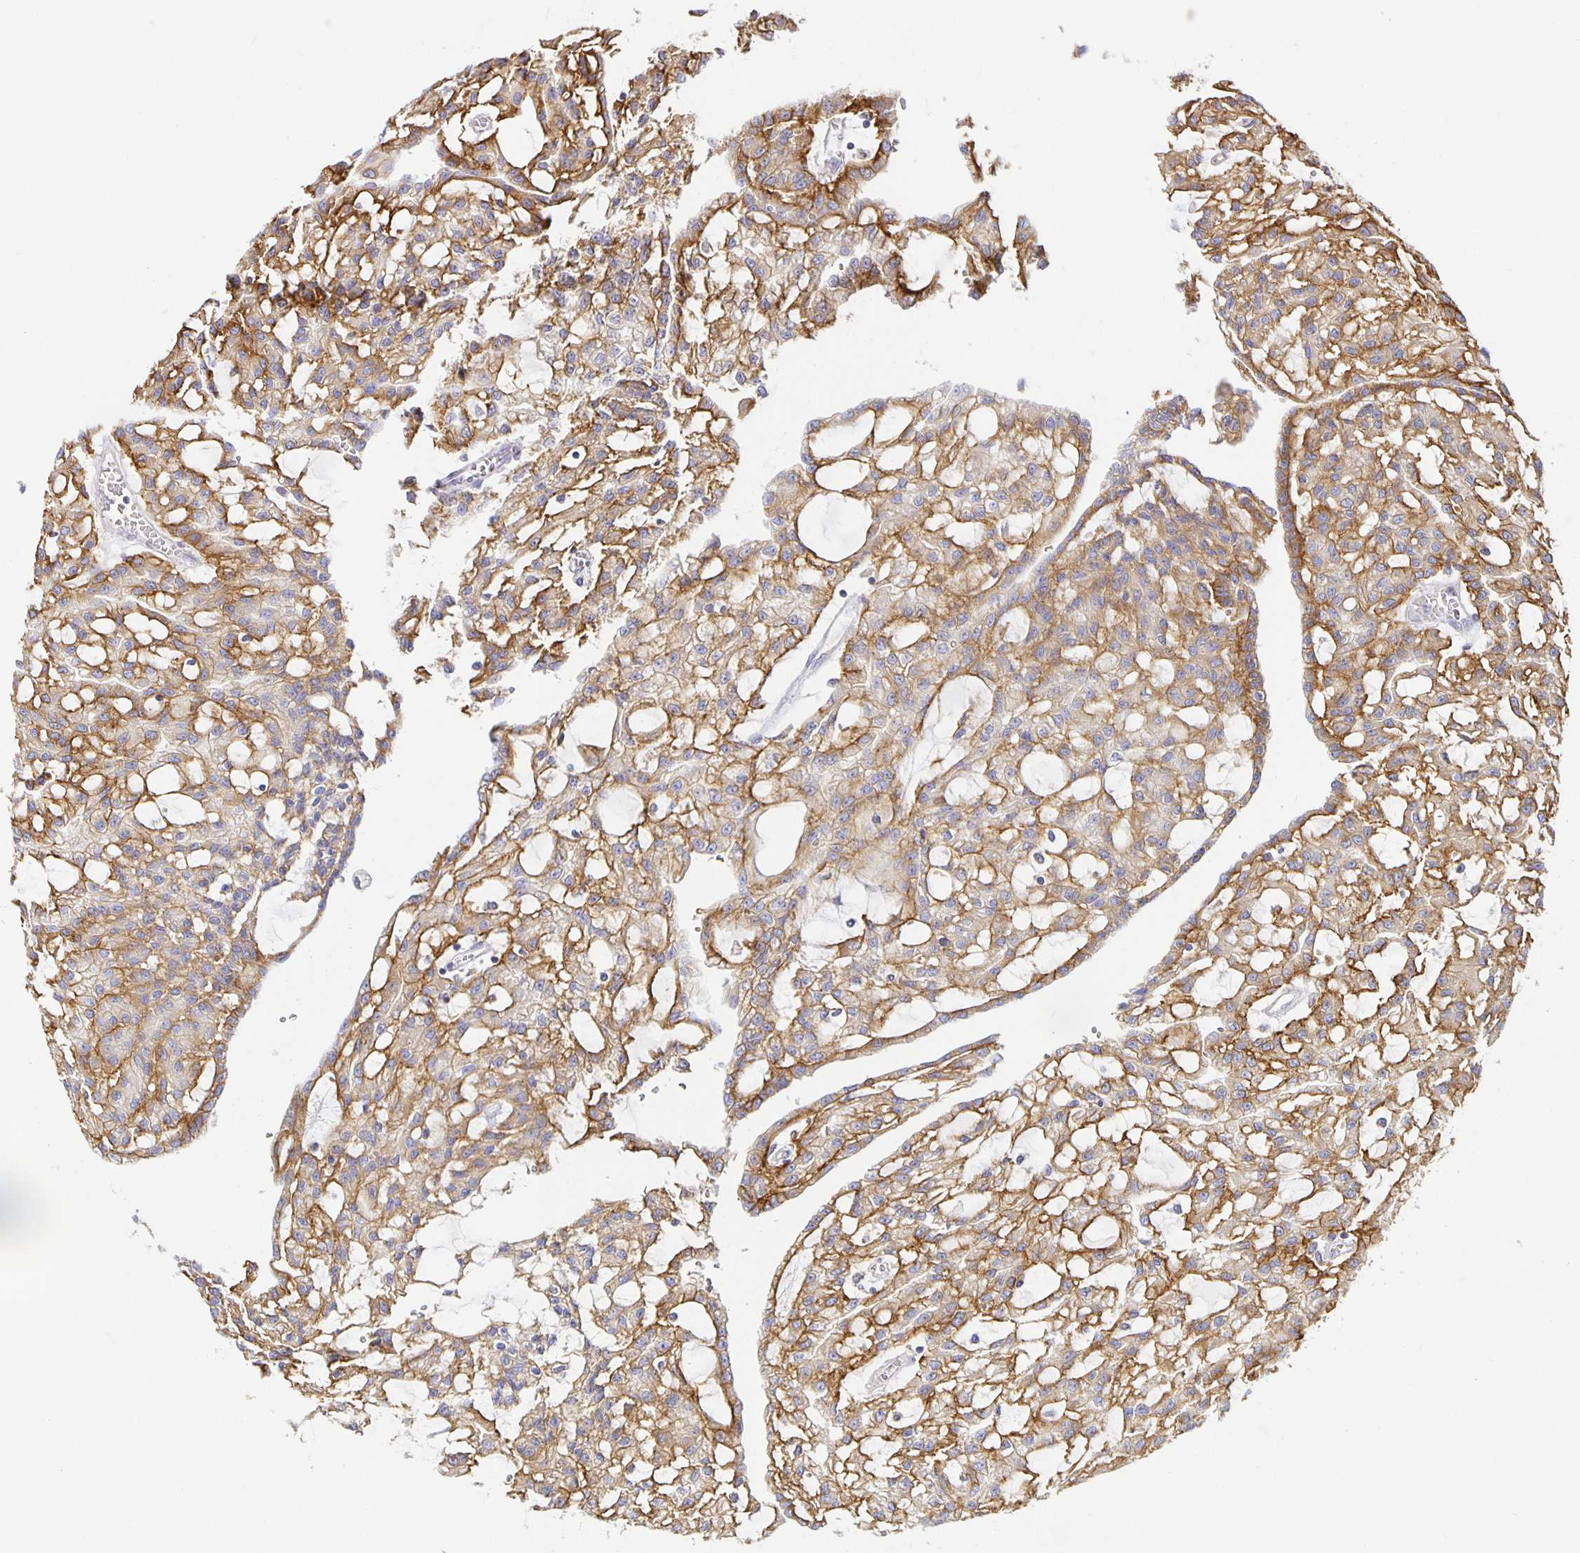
{"staining": {"intensity": "moderate", "quantity": ">75%", "location": "cytoplasmic/membranous"}, "tissue": "renal cancer", "cell_type": "Tumor cells", "image_type": "cancer", "snomed": [{"axis": "morphology", "description": "Adenocarcinoma, NOS"}, {"axis": "topography", "description": "Kidney"}], "caption": "Renal cancer stained for a protein (brown) demonstrates moderate cytoplasmic/membranous positive staining in about >75% of tumor cells.", "gene": "FLRT3", "patient": {"sex": "male", "age": 63}}